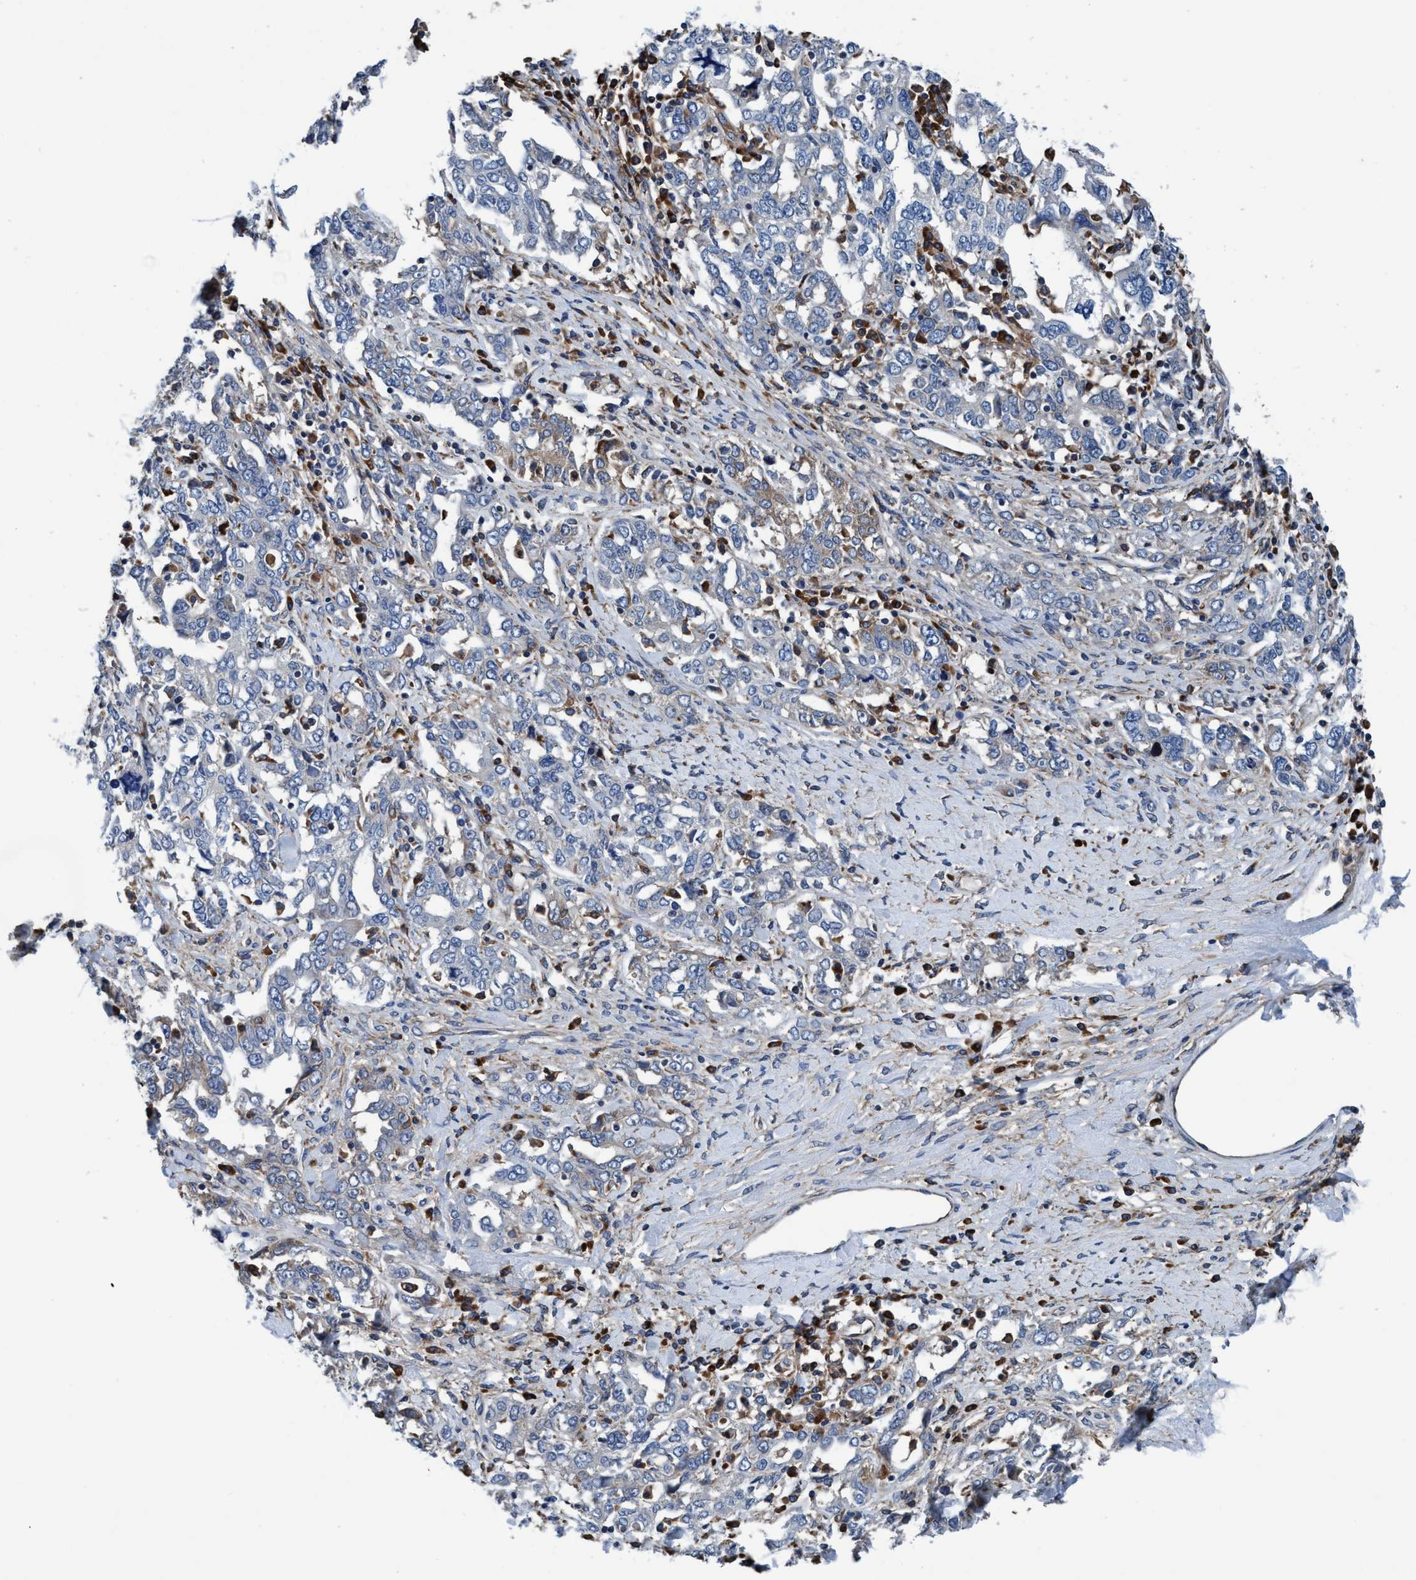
{"staining": {"intensity": "negative", "quantity": "none", "location": "none"}, "tissue": "ovarian cancer", "cell_type": "Tumor cells", "image_type": "cancer", "snomed": [{"axis": "morphology", "description": "Carcinoma, endometroid"}, {"axis": "topography", "description": "Ovary"}], "caption": "This is a micrograph of IHC staining of endometroid carcinoma (ovarian), which shows no positivity in tumor cells.", "gene": "ENDOG", "patient": {"sex": "female", "age": 62}}